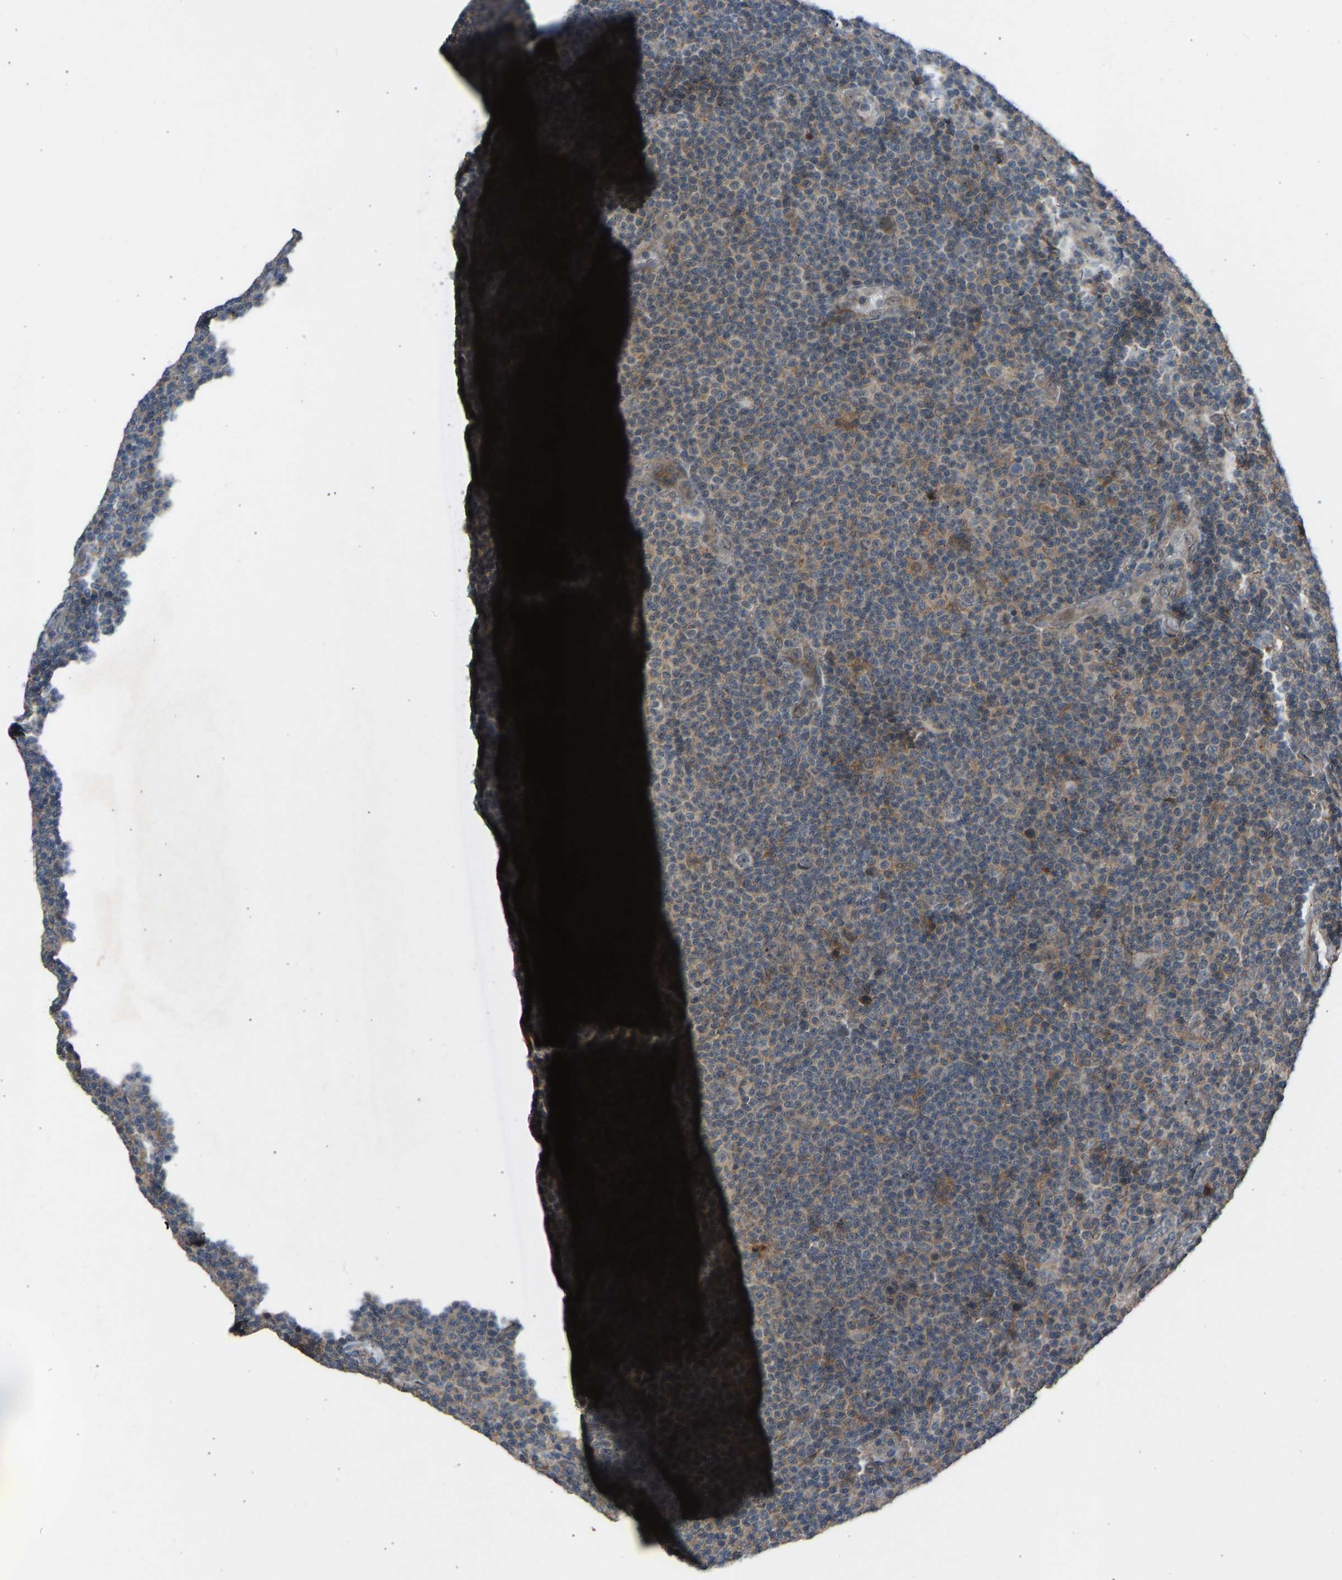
{"staining": {"intensity": "weak", "quantity": "25%-75%", "location": "cytoplasmic/membranous"}, "tissue": "lymphoma", "cell_type": "Tumor cells", "image_type": "cancer", "snomed": [{"axis": "morphology", "description": "Malignant lymphoma, non-Hodgkin's type, Low grade"}, {"axis": "topography", "description": "Lymph node"}], "caption": "High-power microscopy captured an immunohistochemistry (IHC) micrograph of low-grade malignant lymphoma, non-Hodgkin's type, revealing weak cytoplasmic/membranous expression in approximately 25%-75% of tumor cells. Using DAB (3,3'-diaminobenzidine) (brown) and hematoxylin (blue) stains, captured at high magnification using brightfield microscopy.", "gene": "SLC43A1", "patient": {"sex": "male", "age": 83}}